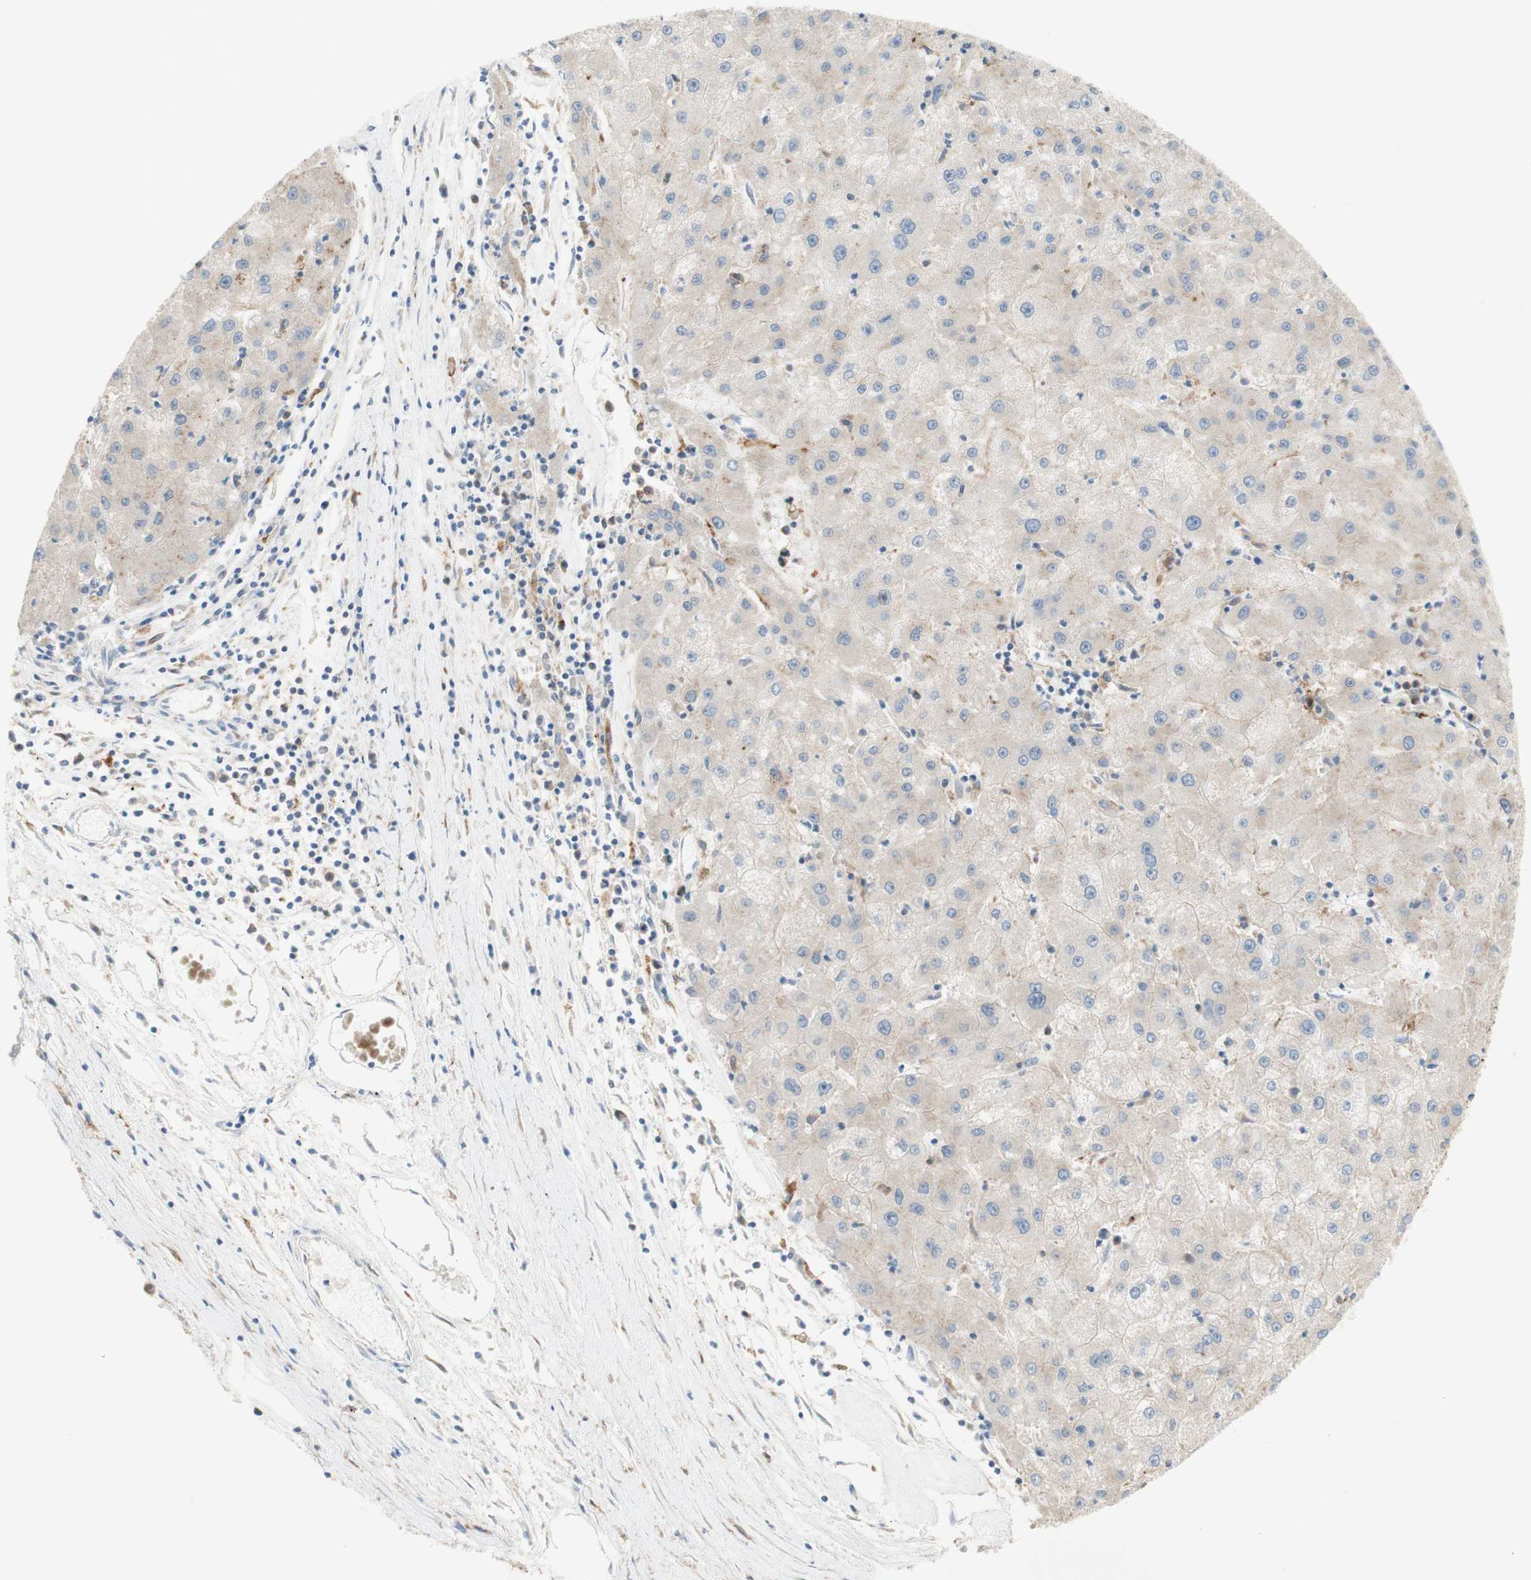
{"staining": {"intensity": "moderate", "quantity": "25%-75%", "location": "cytoplasmic/membranous"}, "tissue": "liver cancer", "cell_type": "Tumor cells", "image_type": "cancer", "snomed": [{"axis": "morphology", "description": "Carcinoma, Hepatocellular, NOS"}, {"axis": "topography", "description": "Liver"}], "caption": "Liver hepatocellular carcinoma was stained to show a protein in brown. There is medium levels of moderate cytoplasmic/membranous expression in approximately 25%-75% of tumor cells.", "gene": "GAPT", "patient": {"sex": "male", "age": 72}}